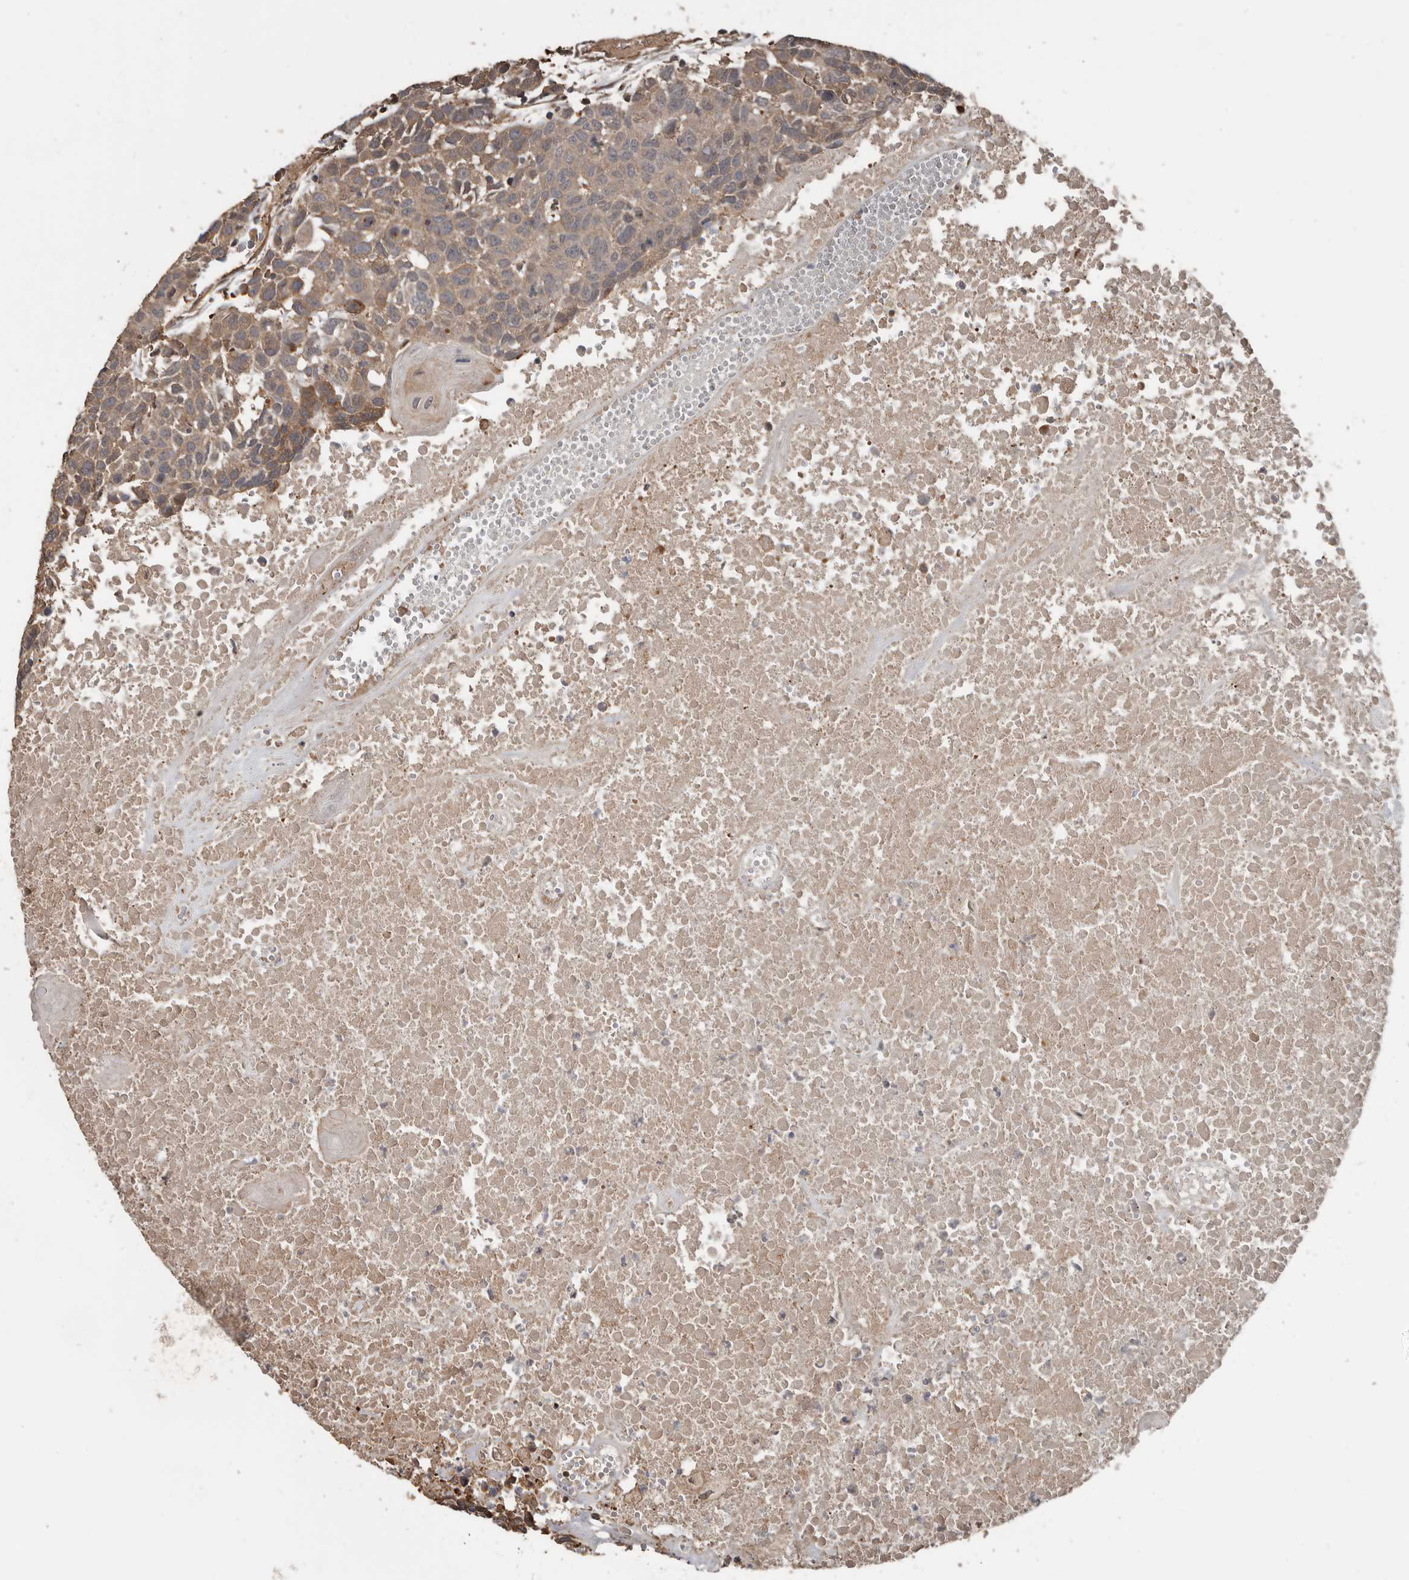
{"staining": {"intensity": "weak", "quantity": ">75%", "location": "cytoplasmic/membranous"}, "tissue": "head and neck cancer", "cell_type": "Tumor cells", "image_type": "cancer", "snomed": [{"axis": "morphology", "description": "Squamous cell carcinoma, NOS"}, {"axis": "topography", "description": "Head-Neck"}], "caption": "Protein expression by IHC demonstrates weak cytoplasmic/membranous expression in approximately >75% of tumor cells in head and neck squamous cell carcinoma.", "gene": "EXOC3L1", "patient": {"sex": "male", "age": 66}}